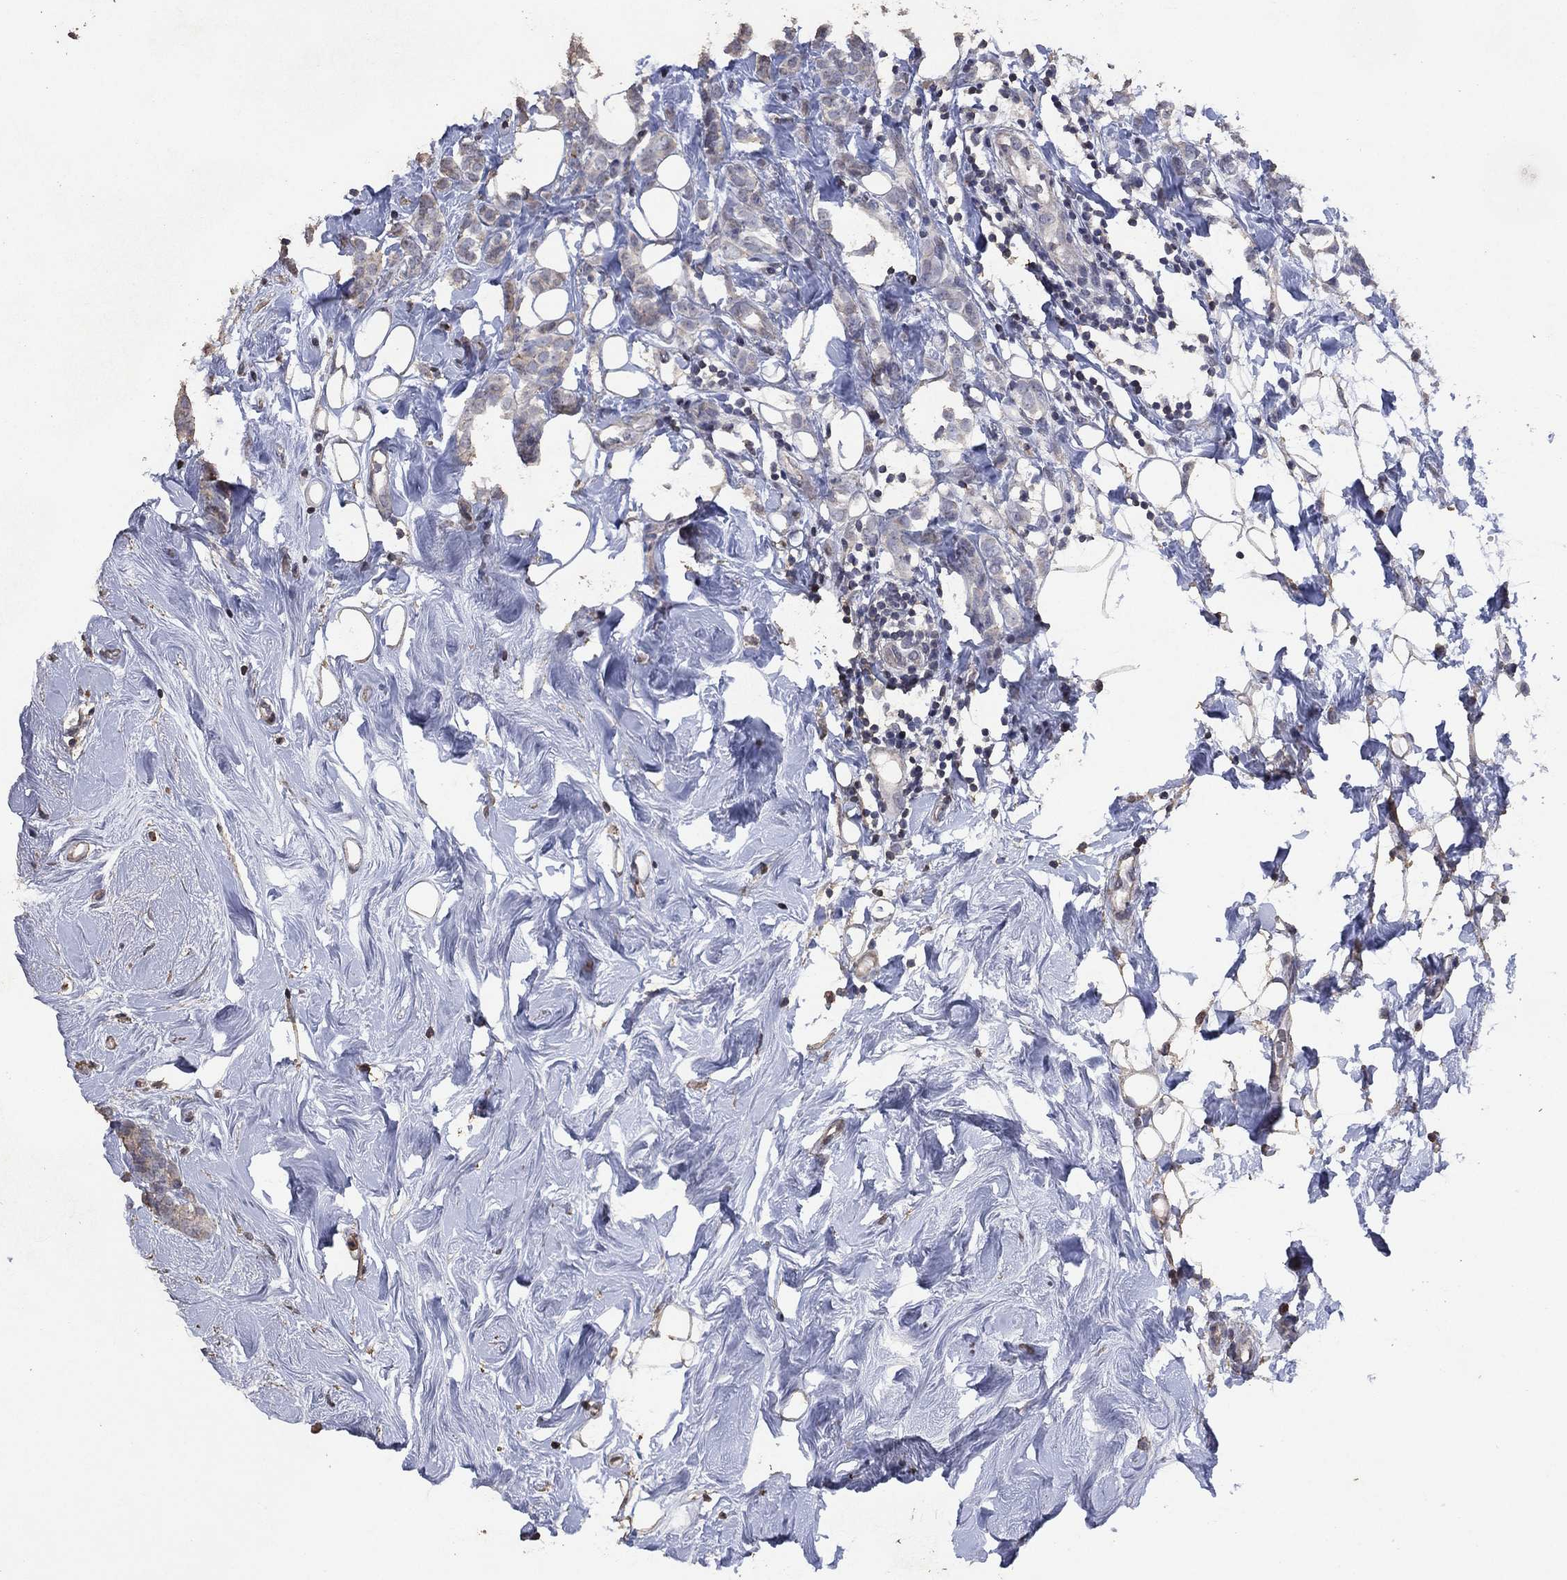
{"staining": {"intensity": "negative", "quantity": "none", "location": "none"}, "tissue": "breast cancer", "cell_type": "Tumor cells", "image_type": "cancer", "snomed": [{"axis": "morphology", "description": "Lobular carcinoma"}, {"axis": "topography", "description": "Breast"}], "caption": "The histopathology image demonstrates no significant expression in tumor cells of breast lobular carcinoma.", "gene": "ADPRHL1", "patient": {"sex": "female", "age": 49}}